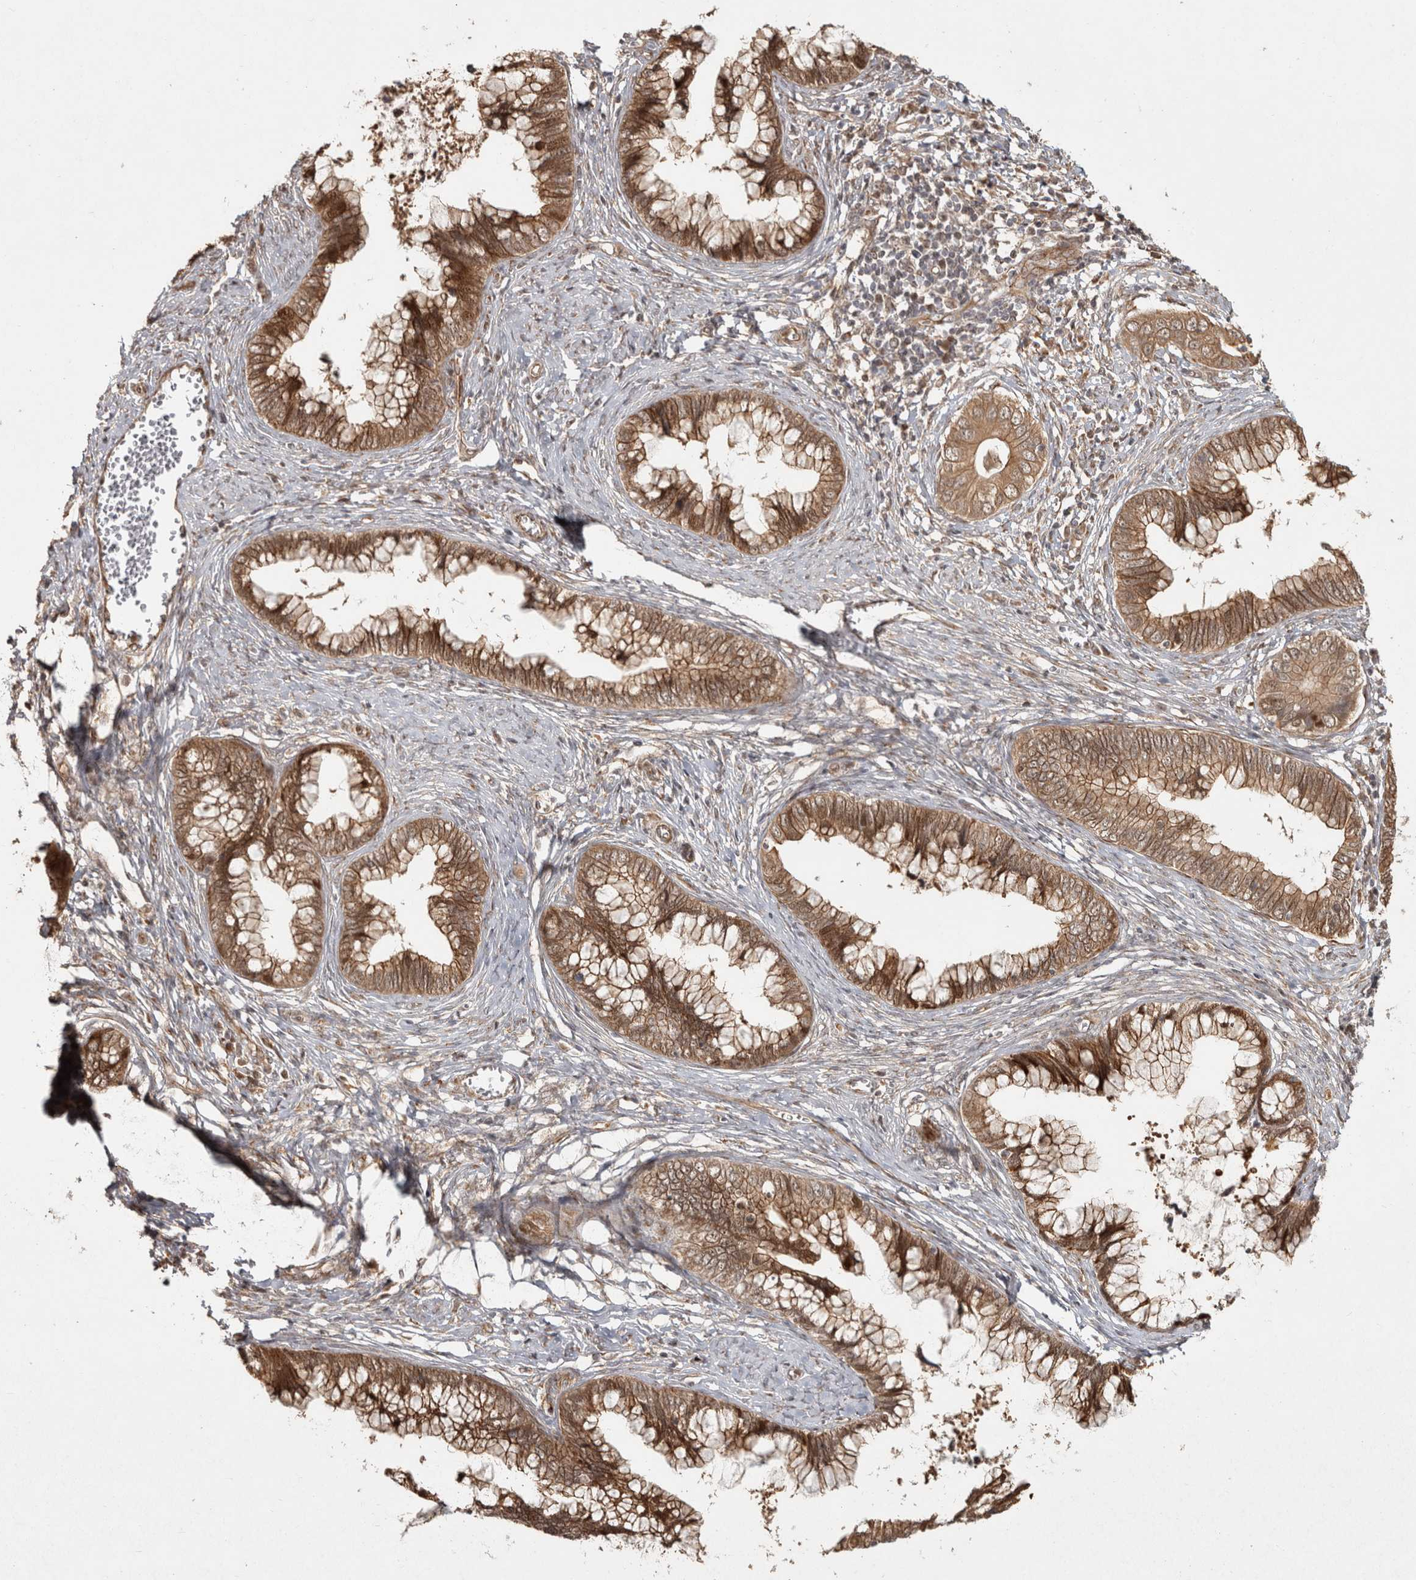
{"staining": {"intensity": "moderate", "quantity": ">75%", "location": "cytoplasmic/membranous"}, "tissue": "cervical cancer", "cell_type": "Tumor cells", "image_type": "cancer", "snomed": [{"axis": "morphology", "description": "Adenocarcinoma, NOS"}, {"axis": "topography", "description": "Cervix"}], "caption": "IHC micrograph of cervical adenocarcinoma stained for a protein (brown), which demonstrates medium levels of moderate cytoplasmic/membranous staining in about >75% of tumor cells.", "gene": "CAMSAP2", "patient": {"sex": "female", "age": 44}}